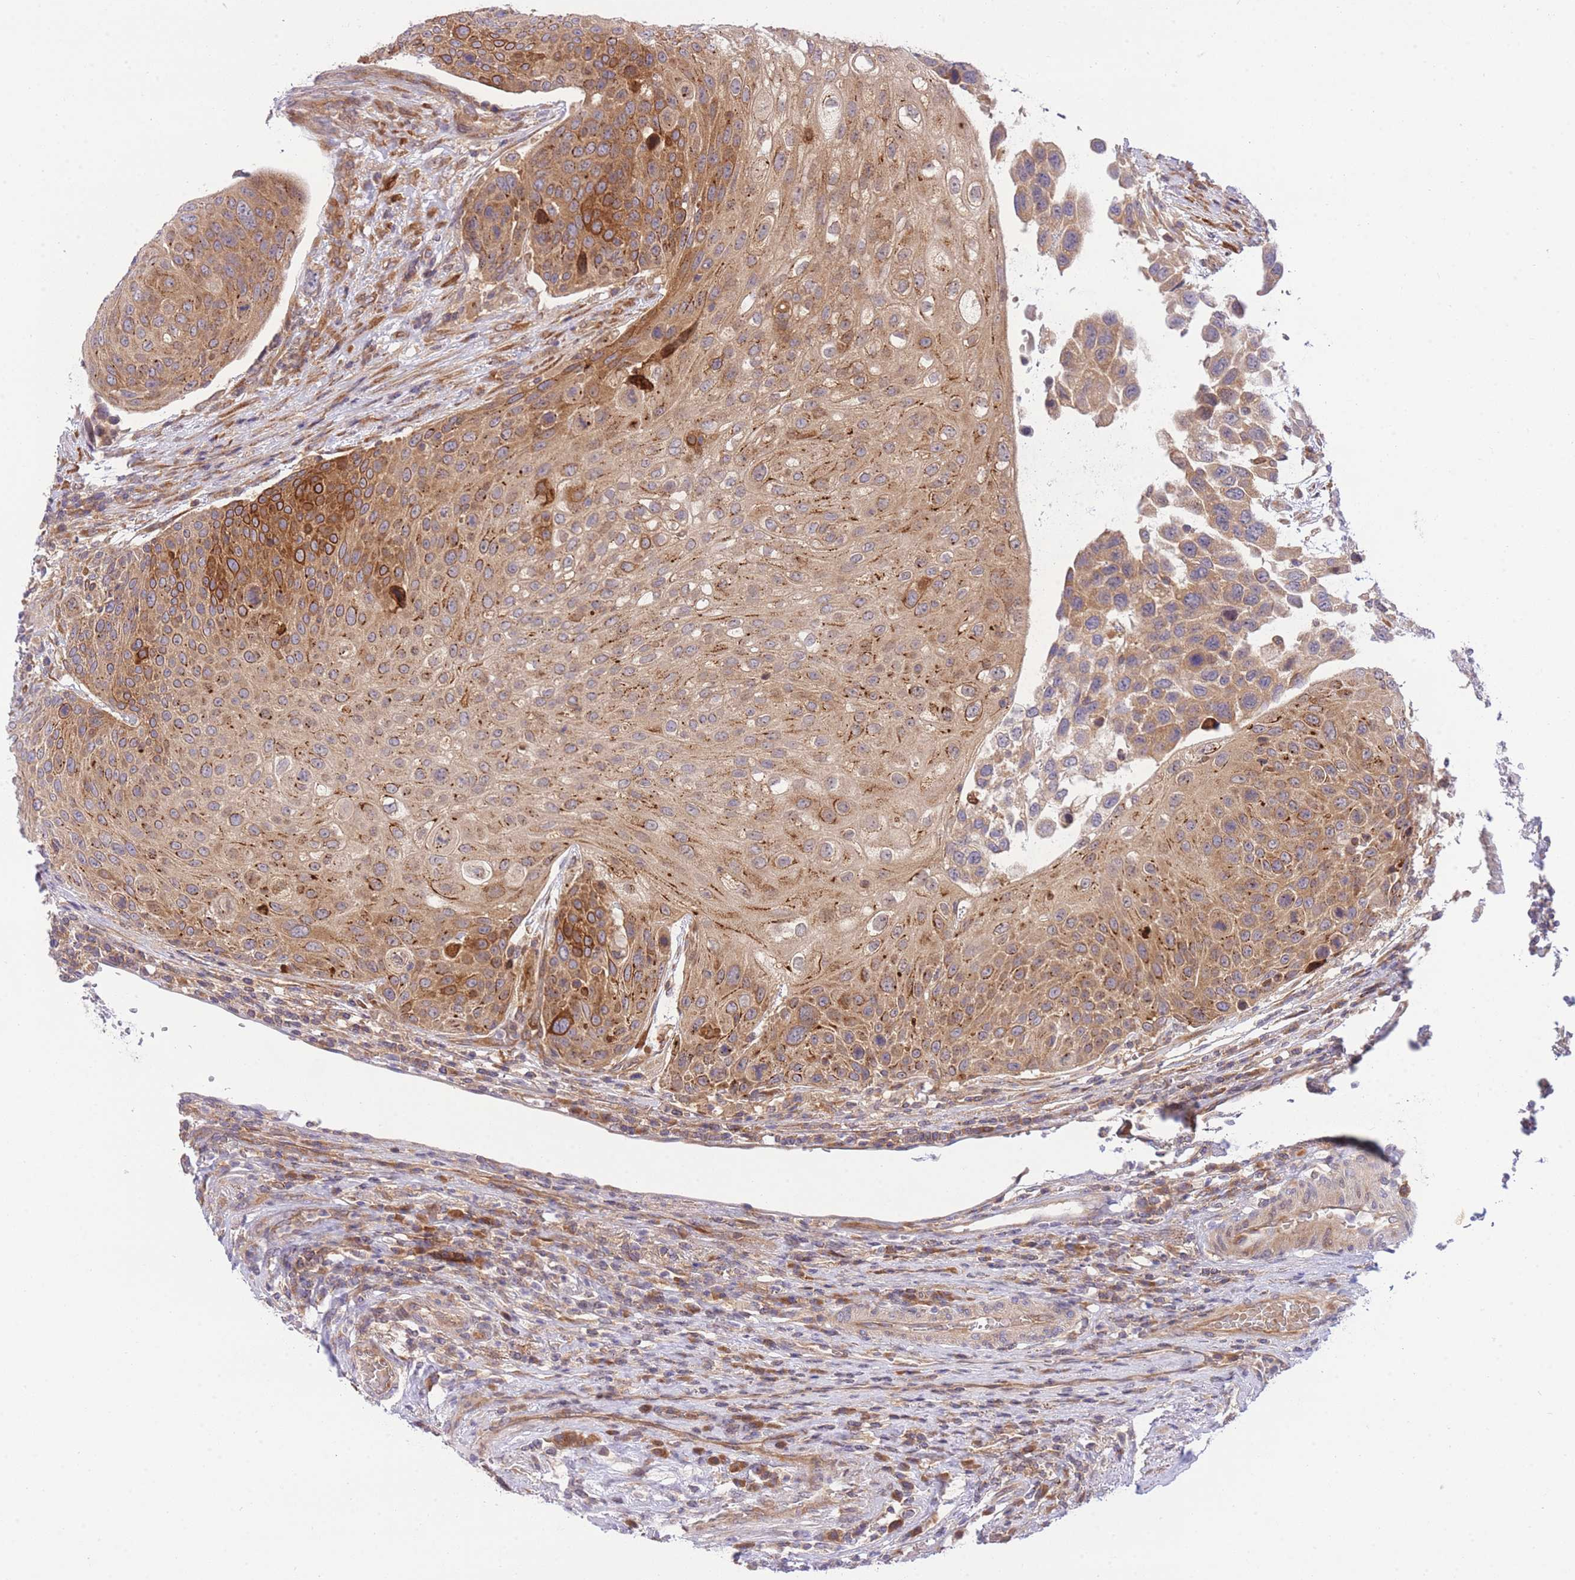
{"staining": {"intensity": "moderate", "quantity": ">75%", "location": "cytoplasmic/membranous"}, "tissue": "urothelial cancer", "cell_type": "Tumor cells", "image_type": "cancer", "snomed": [{"axis": "morphology", "description": "Urothelial carcinoma, High grade"}, {"axis": "topography", "description": "Urinary bladder"}], "caption": "Immunohistochemistry (IHC) histopathology image of human urothelial cancer stained for a protein (brown), which exhibits medium levels of moderate cytoplasmic/membranous staining in approximately >75% of tumor cells.", "gene": "EIF2B2", "patient": {"sex": "female", "age": 70}}